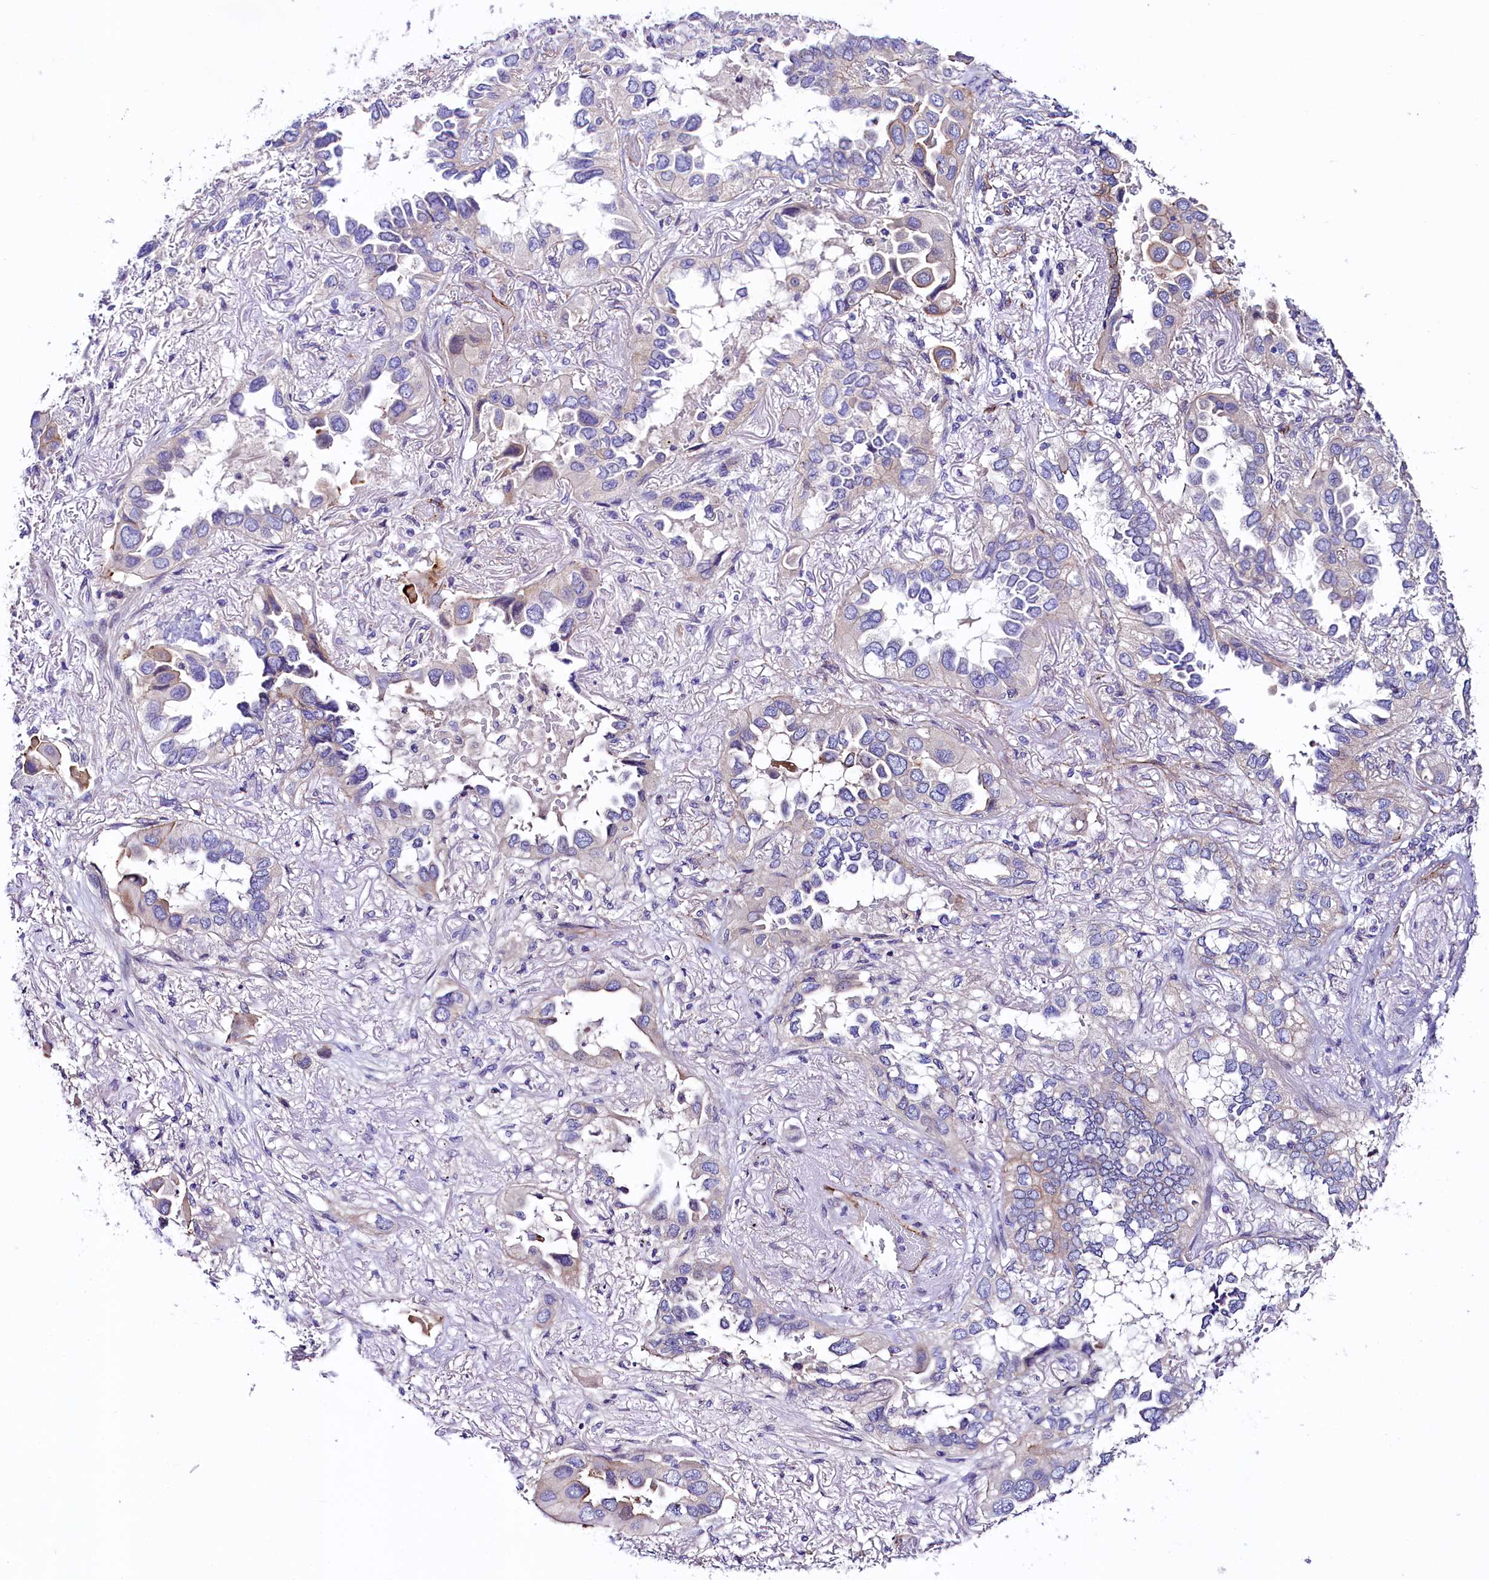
{"staining": {"intensity": "moderate", "quantity": "<25%", "location": "cytoplasmic/membranous"}, "tissue": "lung cancer", "cell_type": "Tumor cells", "image_type": "cancer", "snomed": [{"axis": "morphology", "description": "Adenocarcinoma, NOS"}, {"axis": "topography", "description": "Lung"}], "caption": "A high-resolution image shows immunohistochemistry (IHC) staining of adenocarcinoma (lung), which shows moderate cytoplasmic/membranous positivity in about <25% of tumor cells.", "gene": "SLF1", "patient": {"sex": "female", "age": 76}}